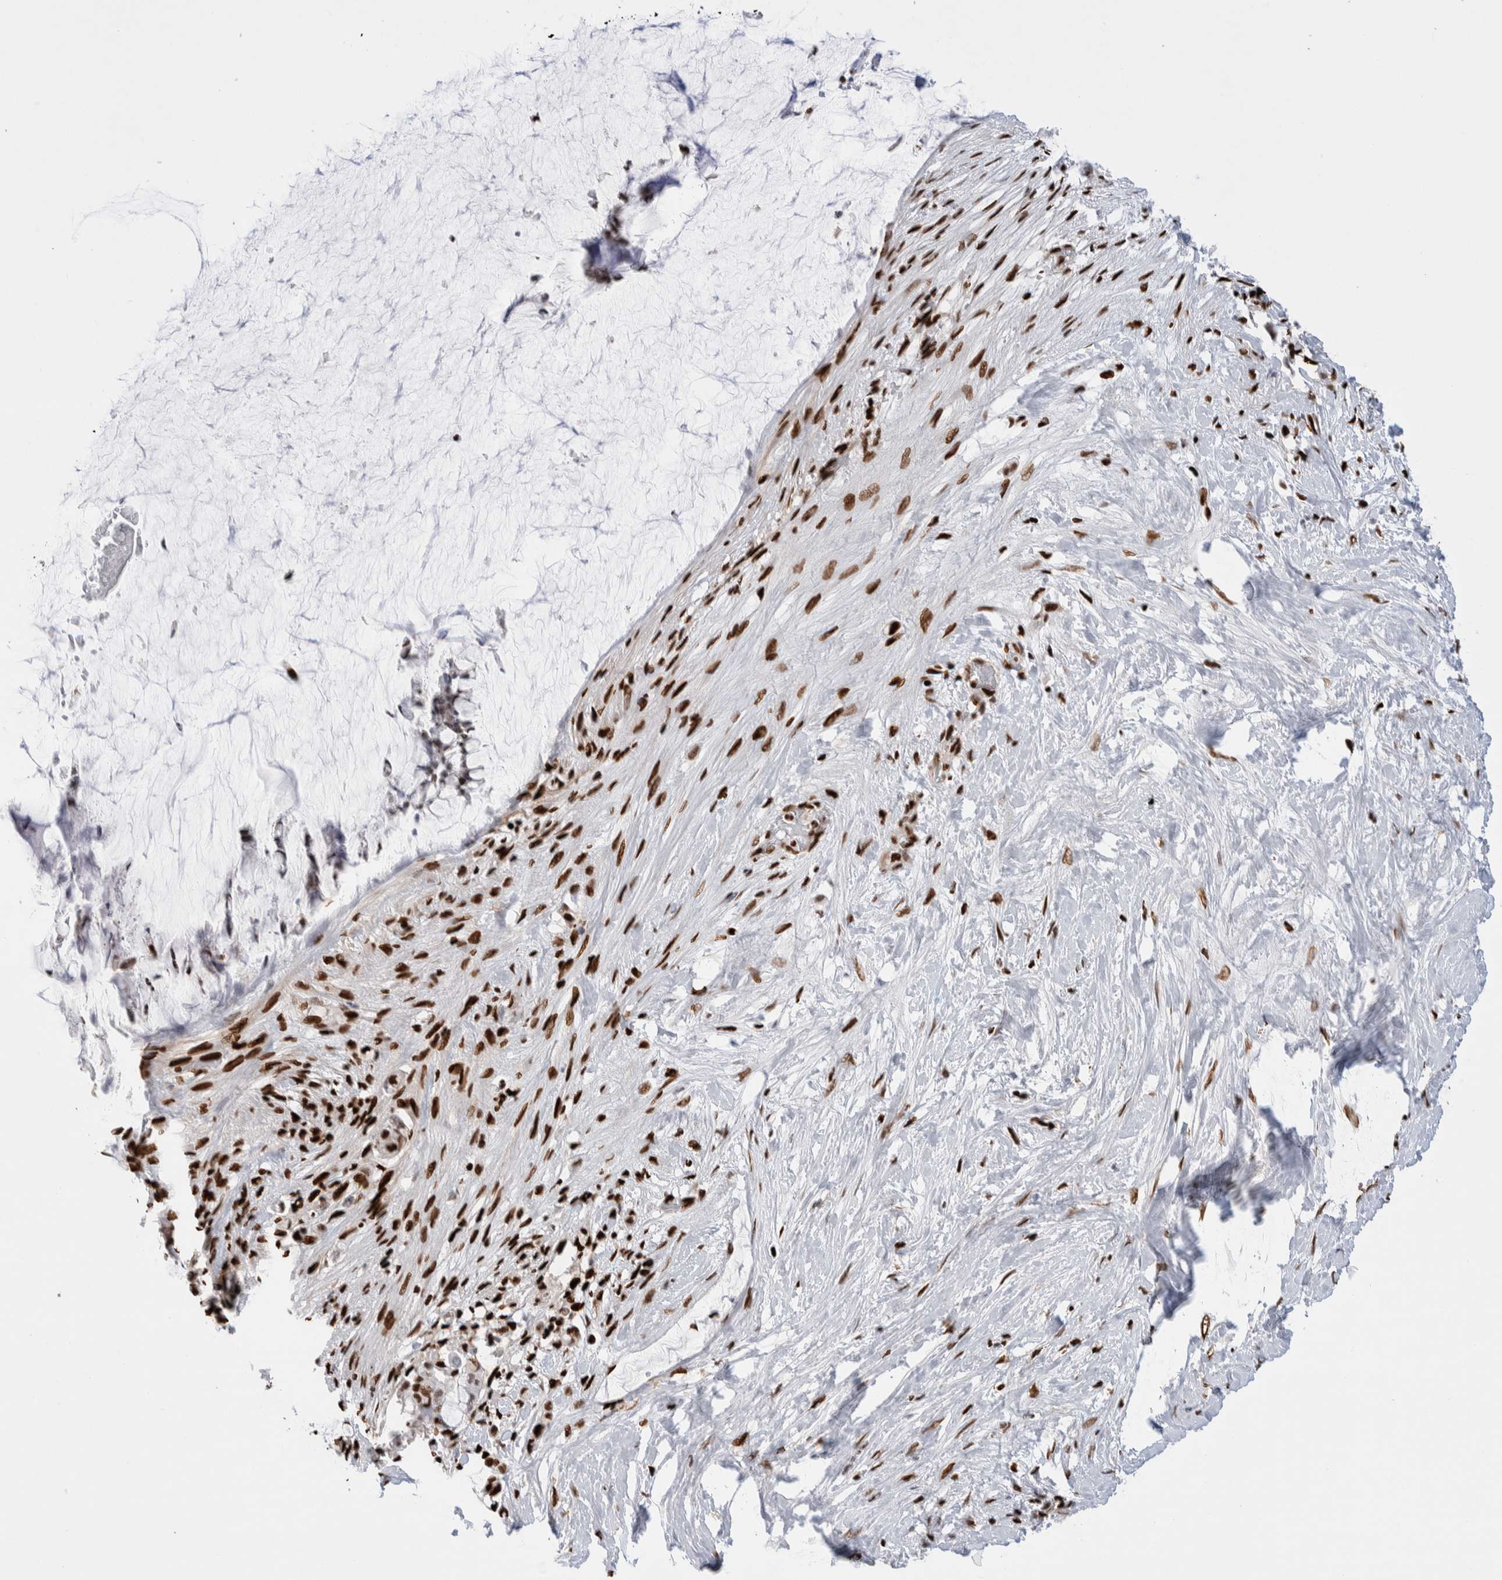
{"staining": {"intensity": "strong", "quantity": ">75%", "location": "nuclear"}, "tissue": "pancreatic cancer", "cell_type": "Tumor cells", "image_type": "cancer", "snomed": [{"axis": "morphology", "description": "Adenocarcinoma, NOS"}, {"axis": "topography", "description": "Pancreas"}], "caption": "Pancreatic cancer stained with immunohistochemistry shows strong nuclear staining in about >75% of tumor cells.", "gene": "RNASEK-C17orf49", "patient": {"sex": "male", "age": 41}}